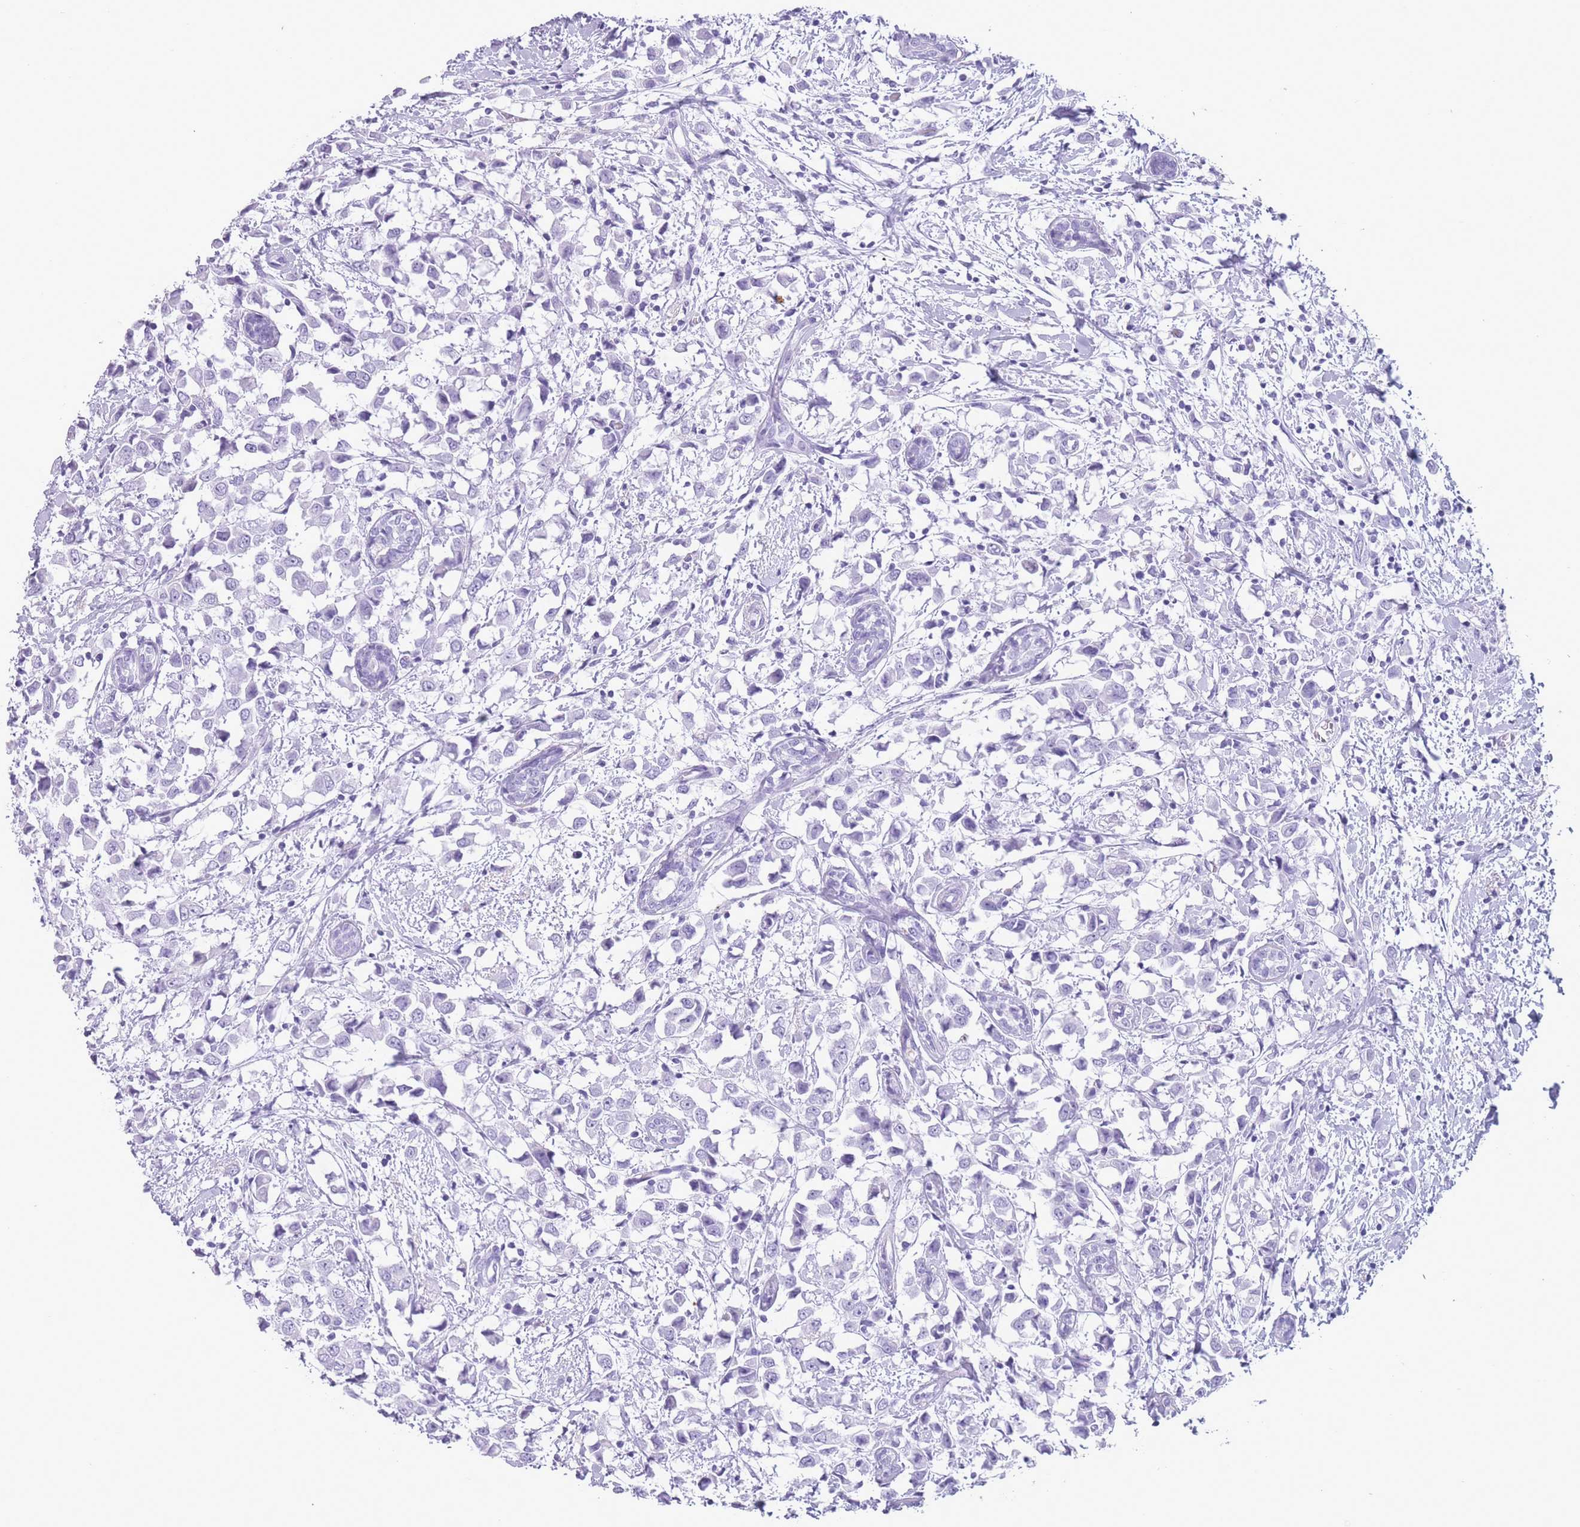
{"staining": {"intensity": "negative", "quantity": "none", "location": "none"}, "tissue": "breast cancer", "cell_type": "Tumor cells", "image_type": "cancer", "snomed": [{"axis": "morphology", "description": "Duct carcinoma"}, {"axis": "topography", "description": "Breast"}], "caption": "This is a photomicrograph of immunohistochemistry staining of breast invasive ductal carcinoma, which shows no staining in tumor cells.", "gene": "OR4F21", "patient": {"sex": "female", "age": 61}}